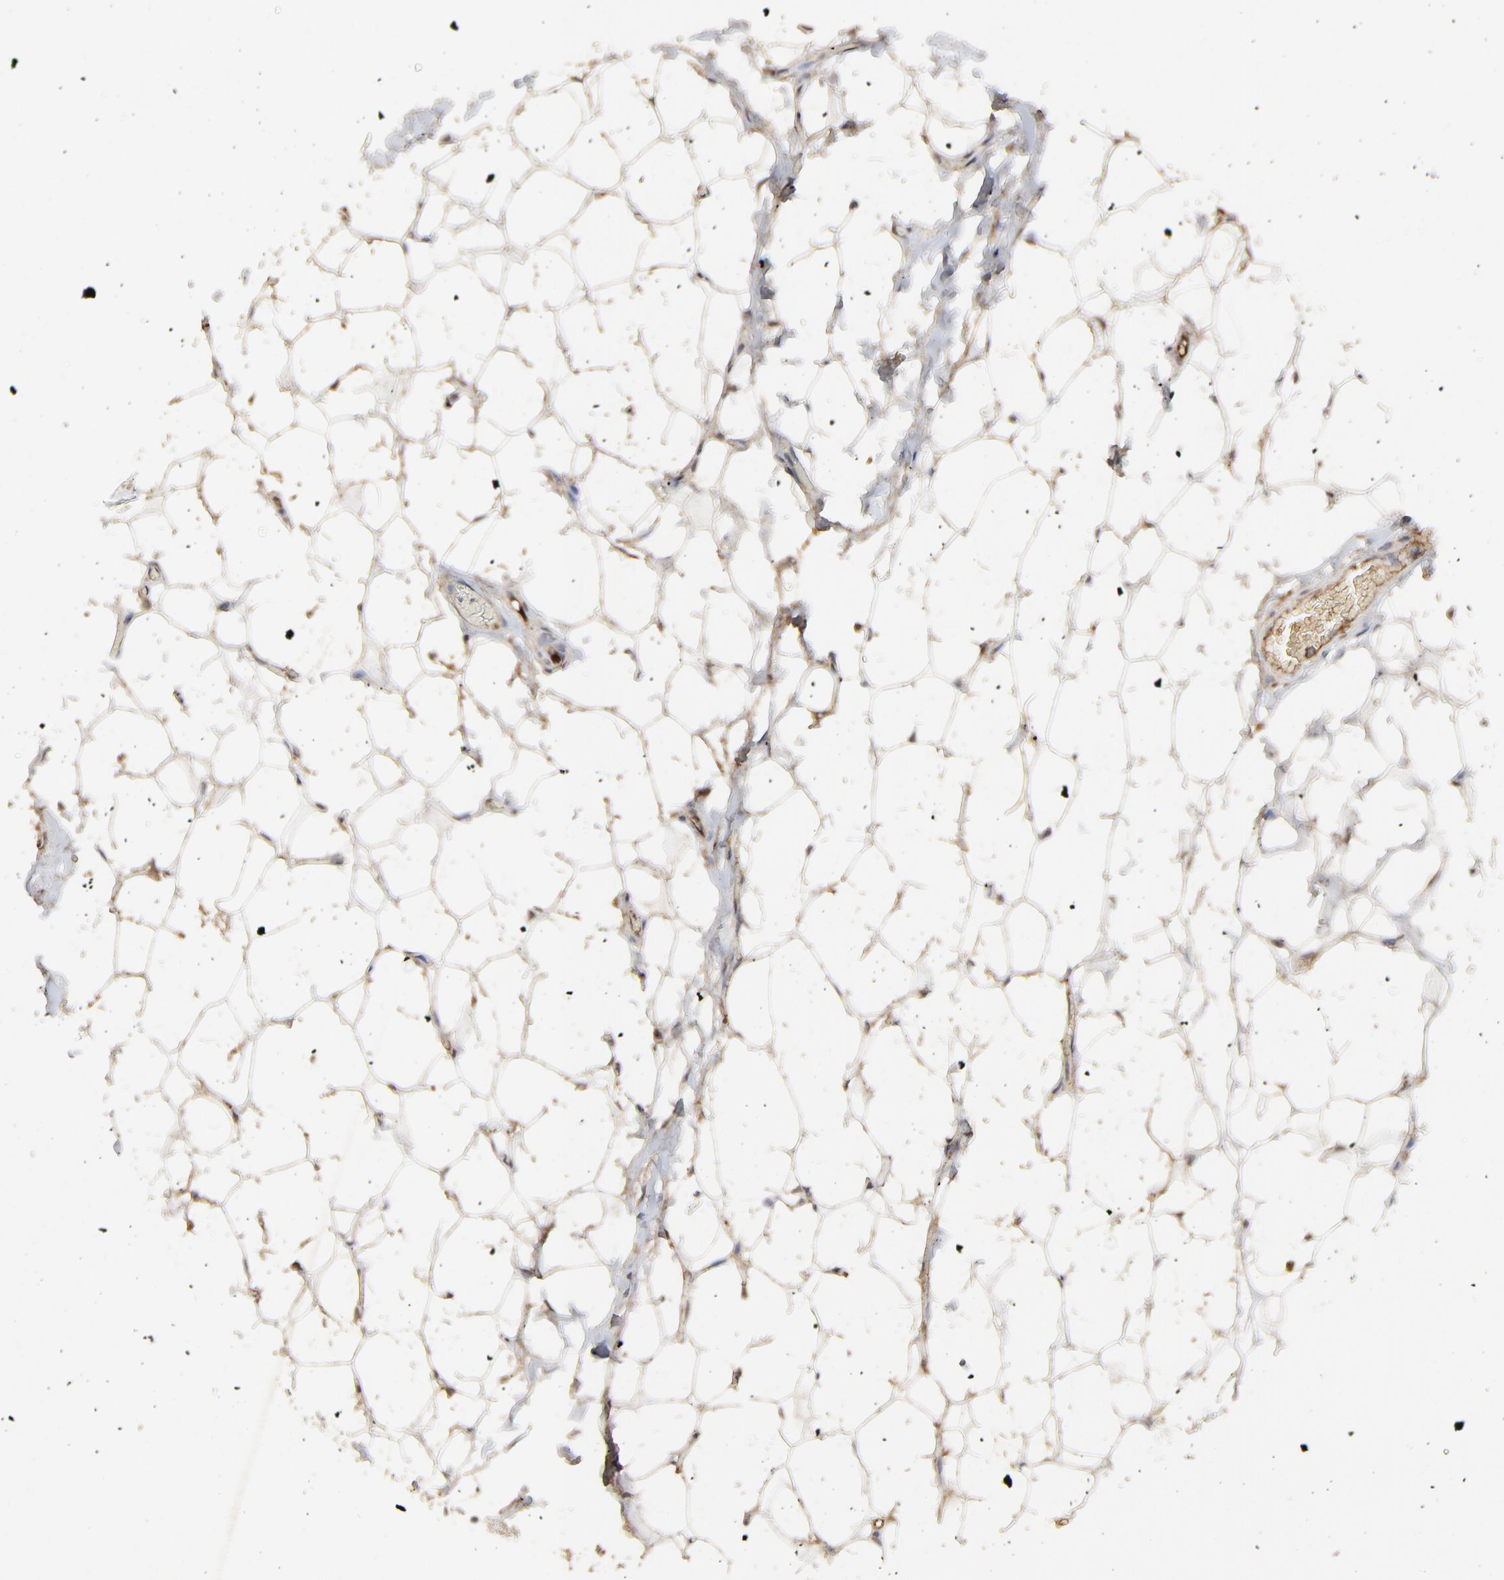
{"staining": {"intensity": "weak", "quantity": ">75%", "location": "cytoplasmic/membranous"}, "tissue": "adipose tissue", "cell_type": "Adipocytes", "image_type": "normal", "snomed": [{"axis": "morphology", "description": "Normal tissue, NOS"}, {"axis": "topography", "description": "Soft tissue"}], "caption": "A high-resolution histopathology image shows immunohistochemistry staining of normal adipose tissue, which demonstrates weak cytoplasmic/membranous staining in approximately >75% of adipocytes. (brown staining indicates protein expression, while blue staining denotes nuclei).", "gene": "VPREB3", "patient": {"sex": "male", "age": 26}}